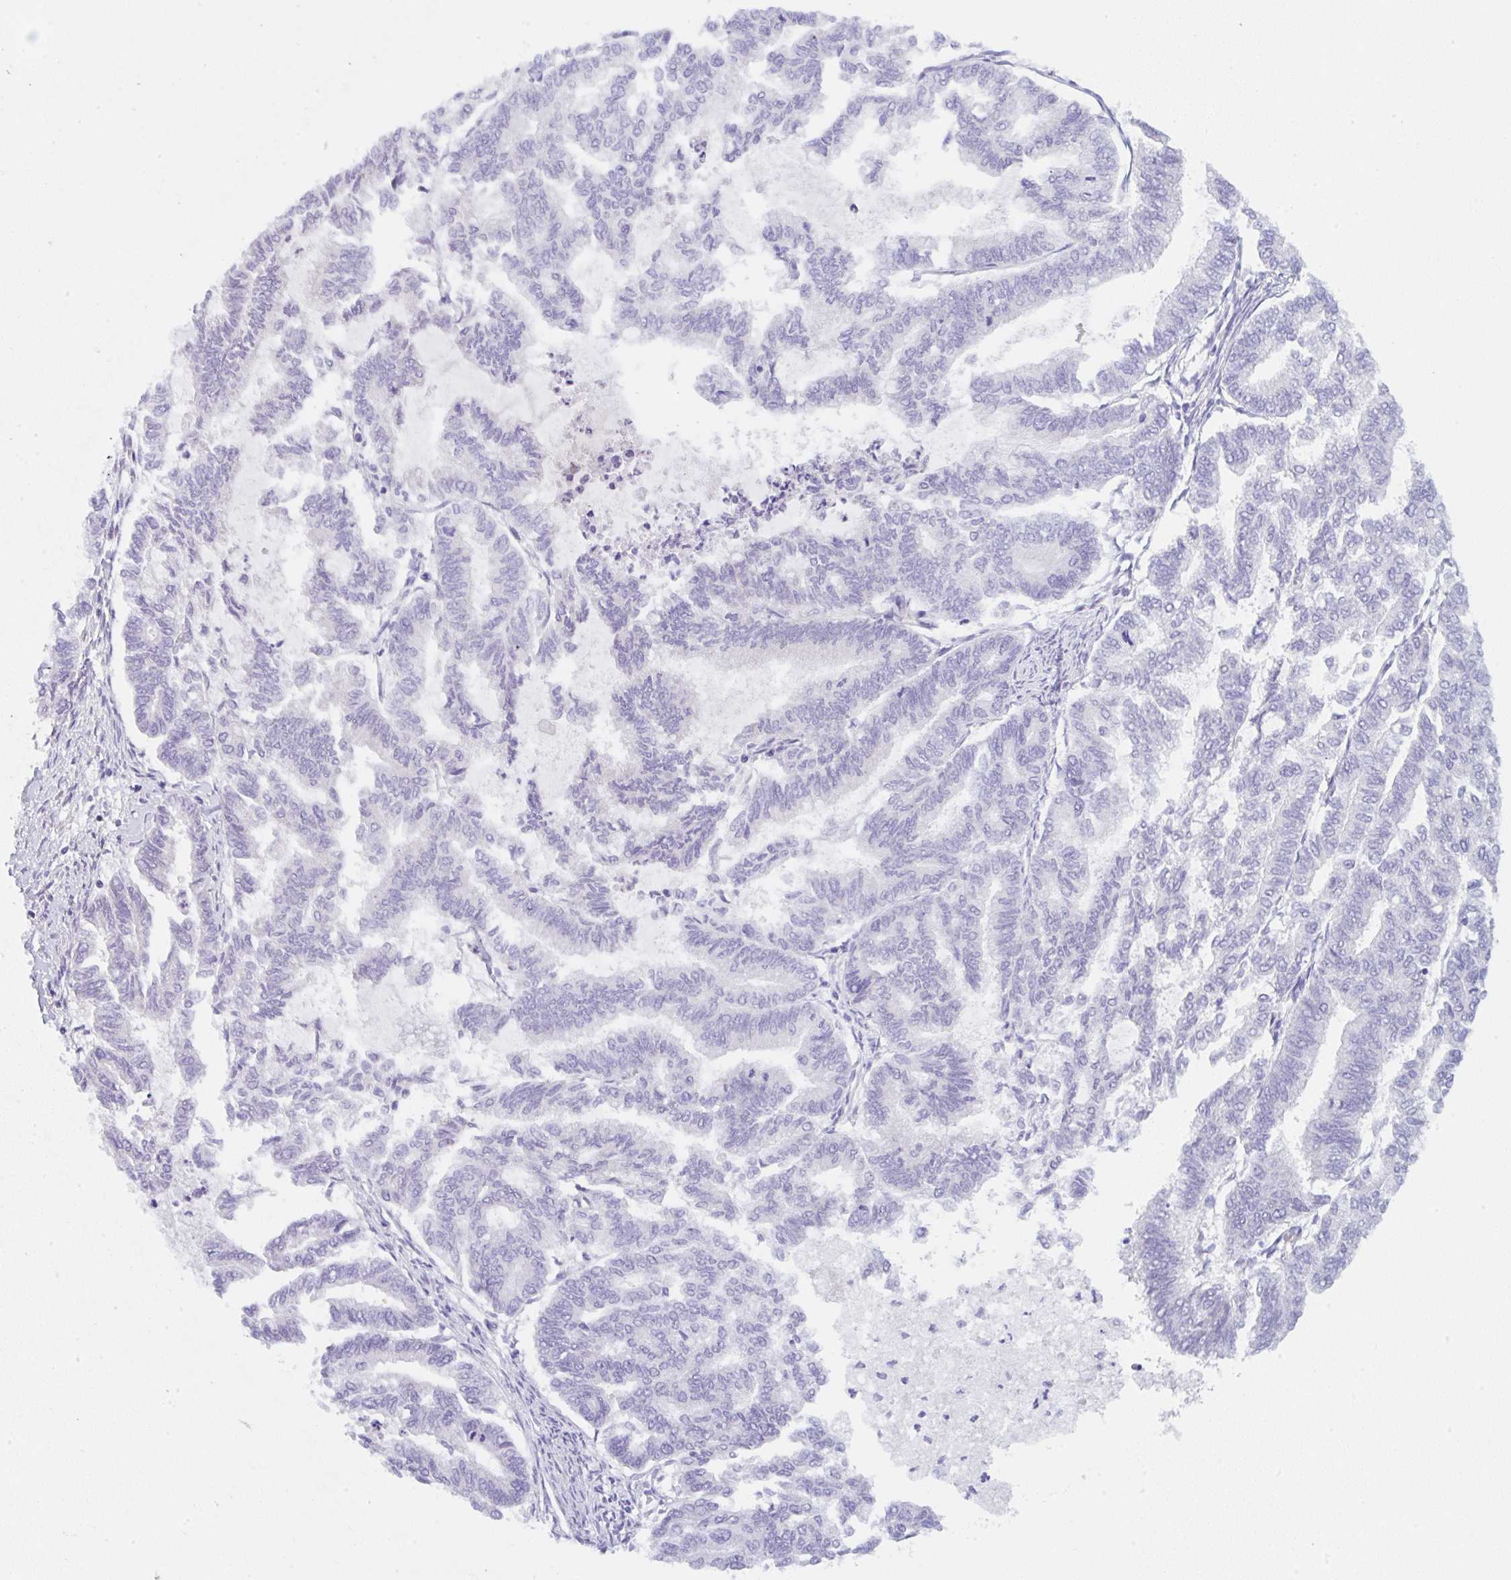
{"staining": {"intensity": "negative", "quantity": "none", "location": "none"}, "tissue": "endometrial cancer", "cell_type": "Tumor cells", "image_type": "cancer", "snomed": [{"axis": "morphology", "description": "Adenocarcinoma, NOS"}, {"axis": "topography", "description": "Endometrium"}], "caption": "A micrograph of human endometrial cancer (adenocarcinoma) is negative for staining in tumor cells.", "gene": "KLK8", "patient": {"sex": "female", "age": 79}}